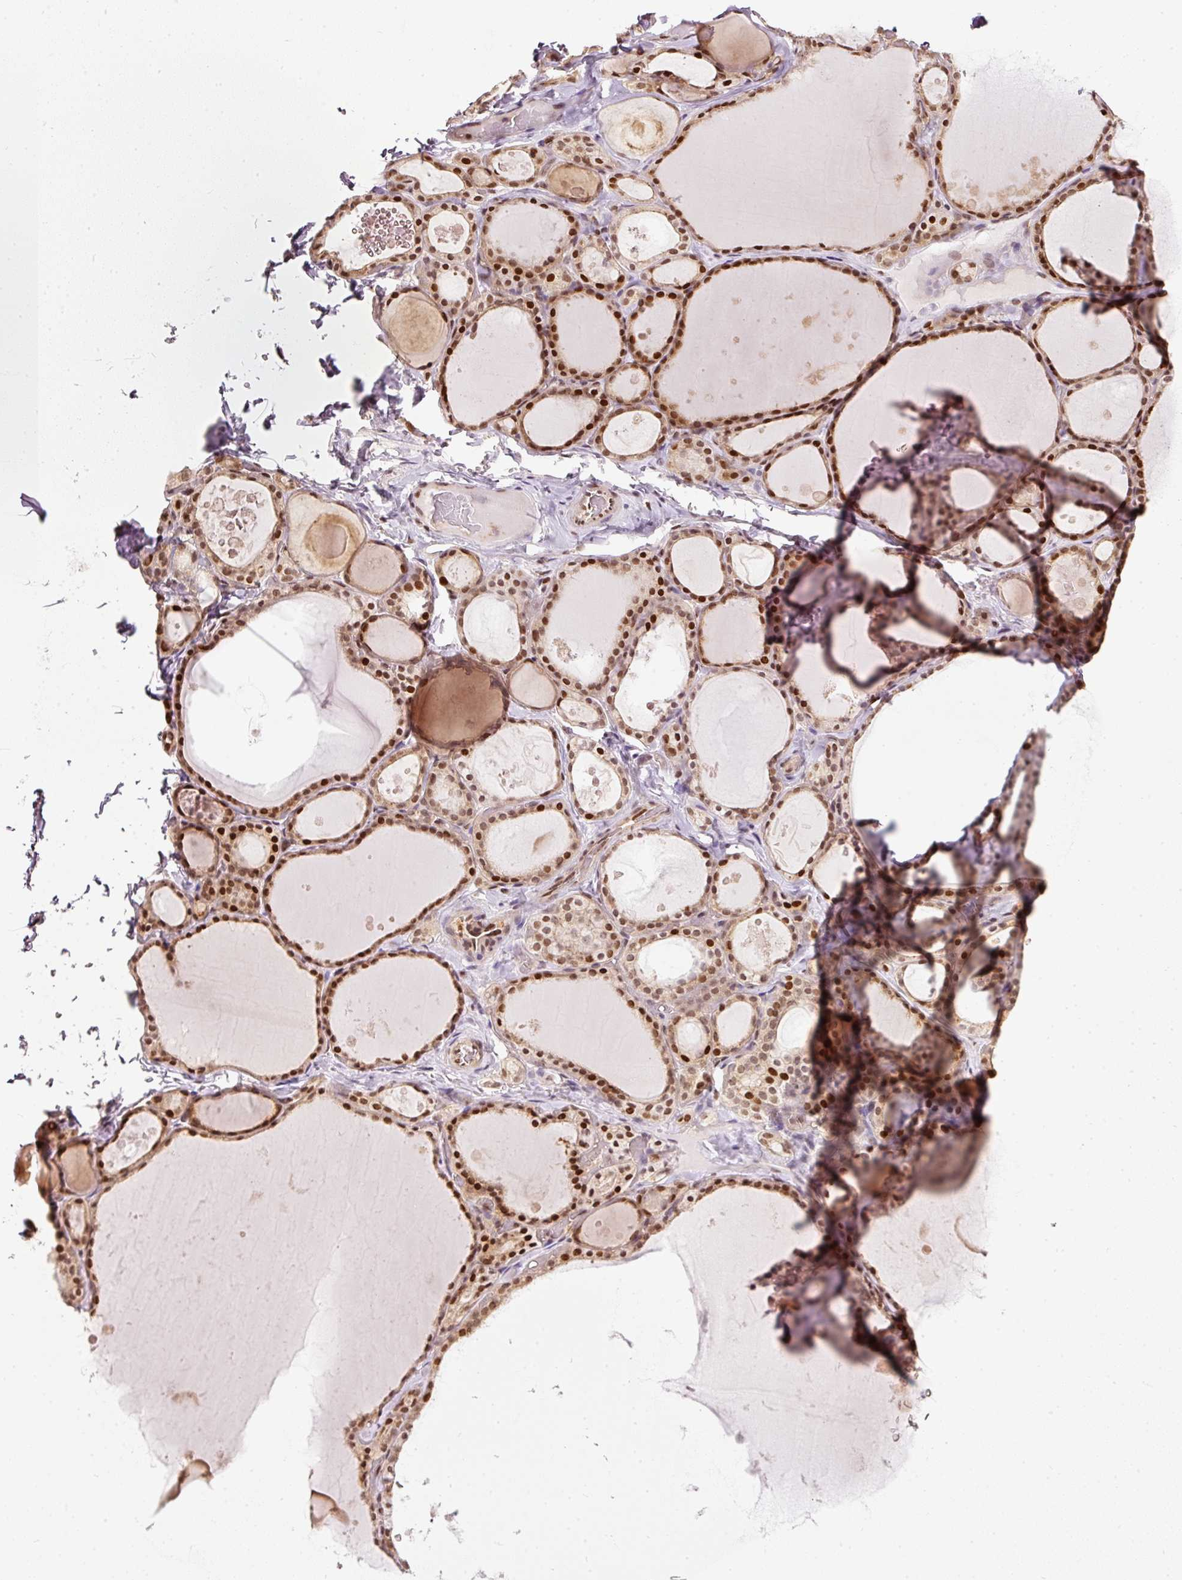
{"staining": {"intensity": "strong", "quantity": ">75%", "location": "cytoplasmic/membranous,nuclear"}, "tissue": "thyroid gland", "cell_type": "Glandular cells", "image_type": "normal", "snomed": [{"axis": "morphology", "description": "Normal tissue, NOS"}, {"axis": "topography", "description": "Thyroid gland"}], "caption": "Strong cytoplasmic/membranous,nuclear positivity is present in approximately >75% of glandular cells in benign thyroid gland. (IHC, brightfield microscopy, high magnification).", "gene": "ZNF778", "patient": {"sex": "male", "age": 56}}